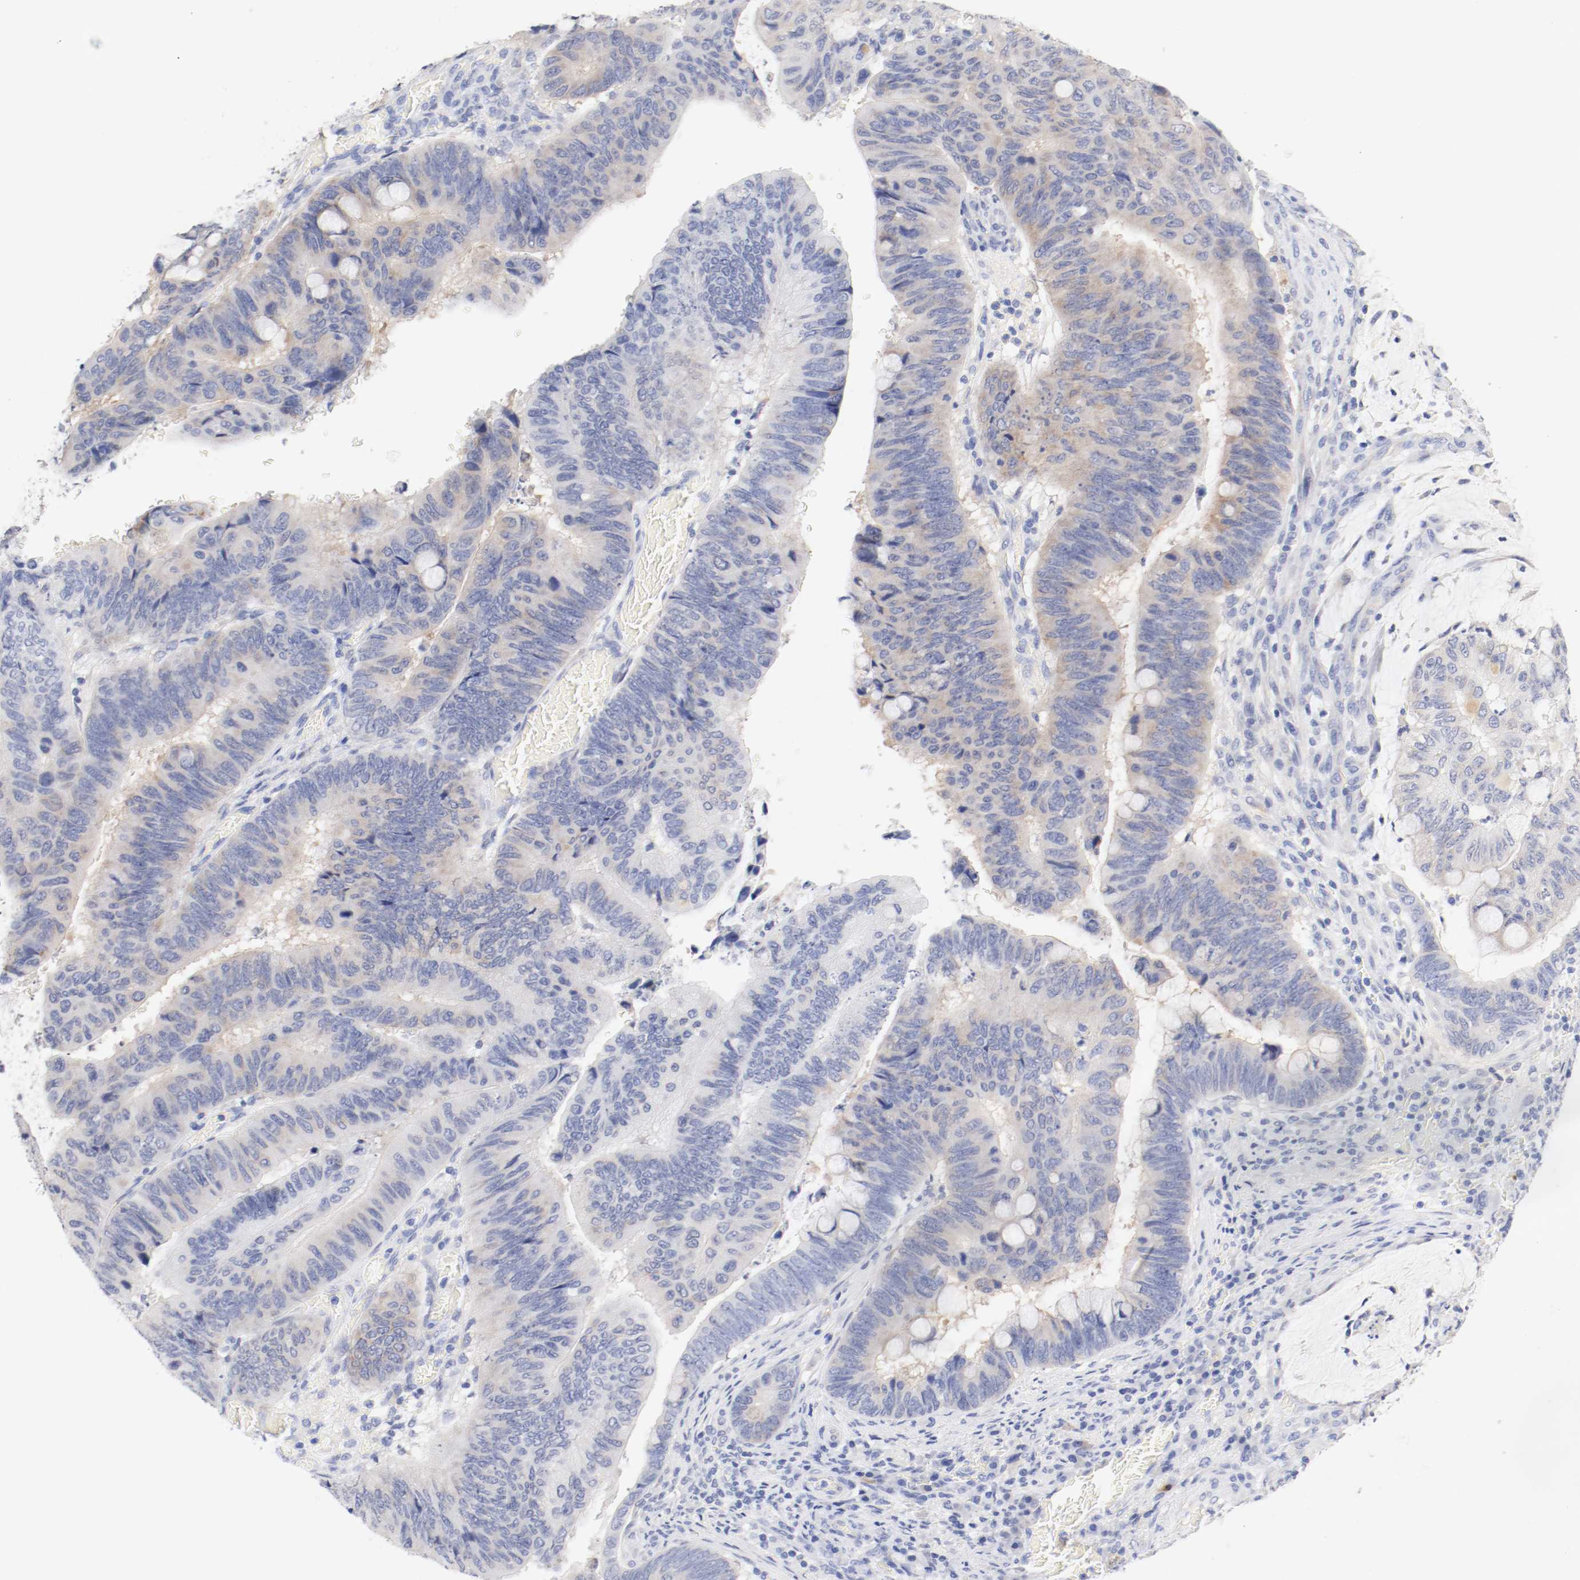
{"staining": {"intensity": "weak", "quantity": "25%-75%", "location": "cytoplasmic/membranous"}, "tissue": "colorectal cancer", "cell_type": "Tumor cells", "image_type": "cancer", "snomed": [{"axis": "morphology", "description": "Normal tissue, NOS"}, {"axis": "morphology", "description": "Adenocarcinoma, NOS"}, {"axis": "topography", "description": "Rectum"}], "caption": "Immunohistochemistry (IHC) micrograph of human colorectal cancer stained for a protein (brown), which reveals low levels of weak cytoplasmic/membranous staining in approximately 25%-75% of tumor cells.", "gene": "HOMER1", "patient": {"sex": "male", "age": 92}}